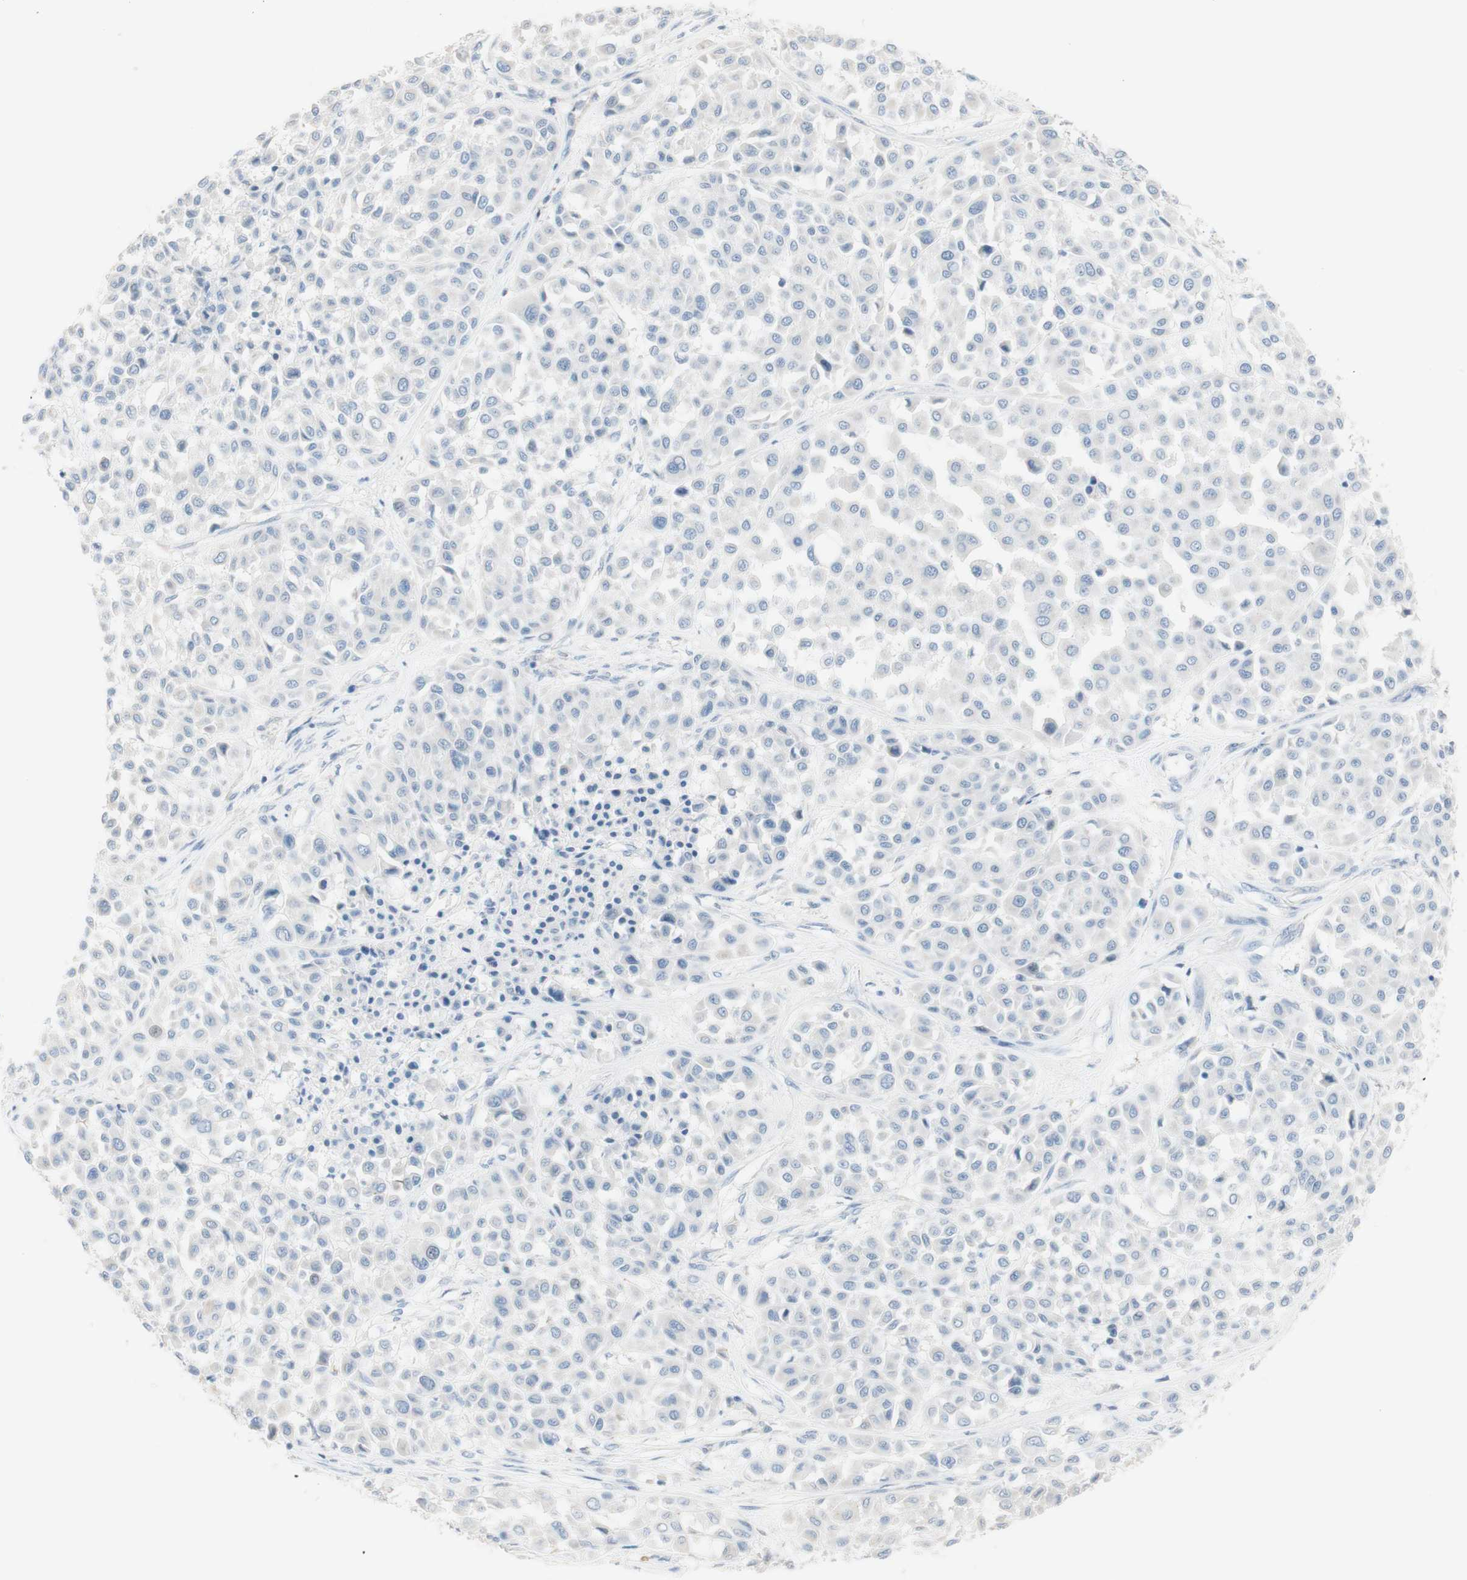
{"staining": {"intensity": "negative", "quantity": "none", "location": "none"}, "tissue": "melanoma", "cell_type": "Tumor cells", "image_type": "cancer", "snomed": [{"axis": "morphology", "description": "Malignant melanoma, Metastatic site"}, {"axis": "topography", "description": "Soft tissue"}], "caption": "Melanoma was stained to show a protein in brown. There is no significant expression in tumor cells. Nuclei are stained in blue.", "gene": "ART3", "patient": {"sex": "male", "age": 41}}